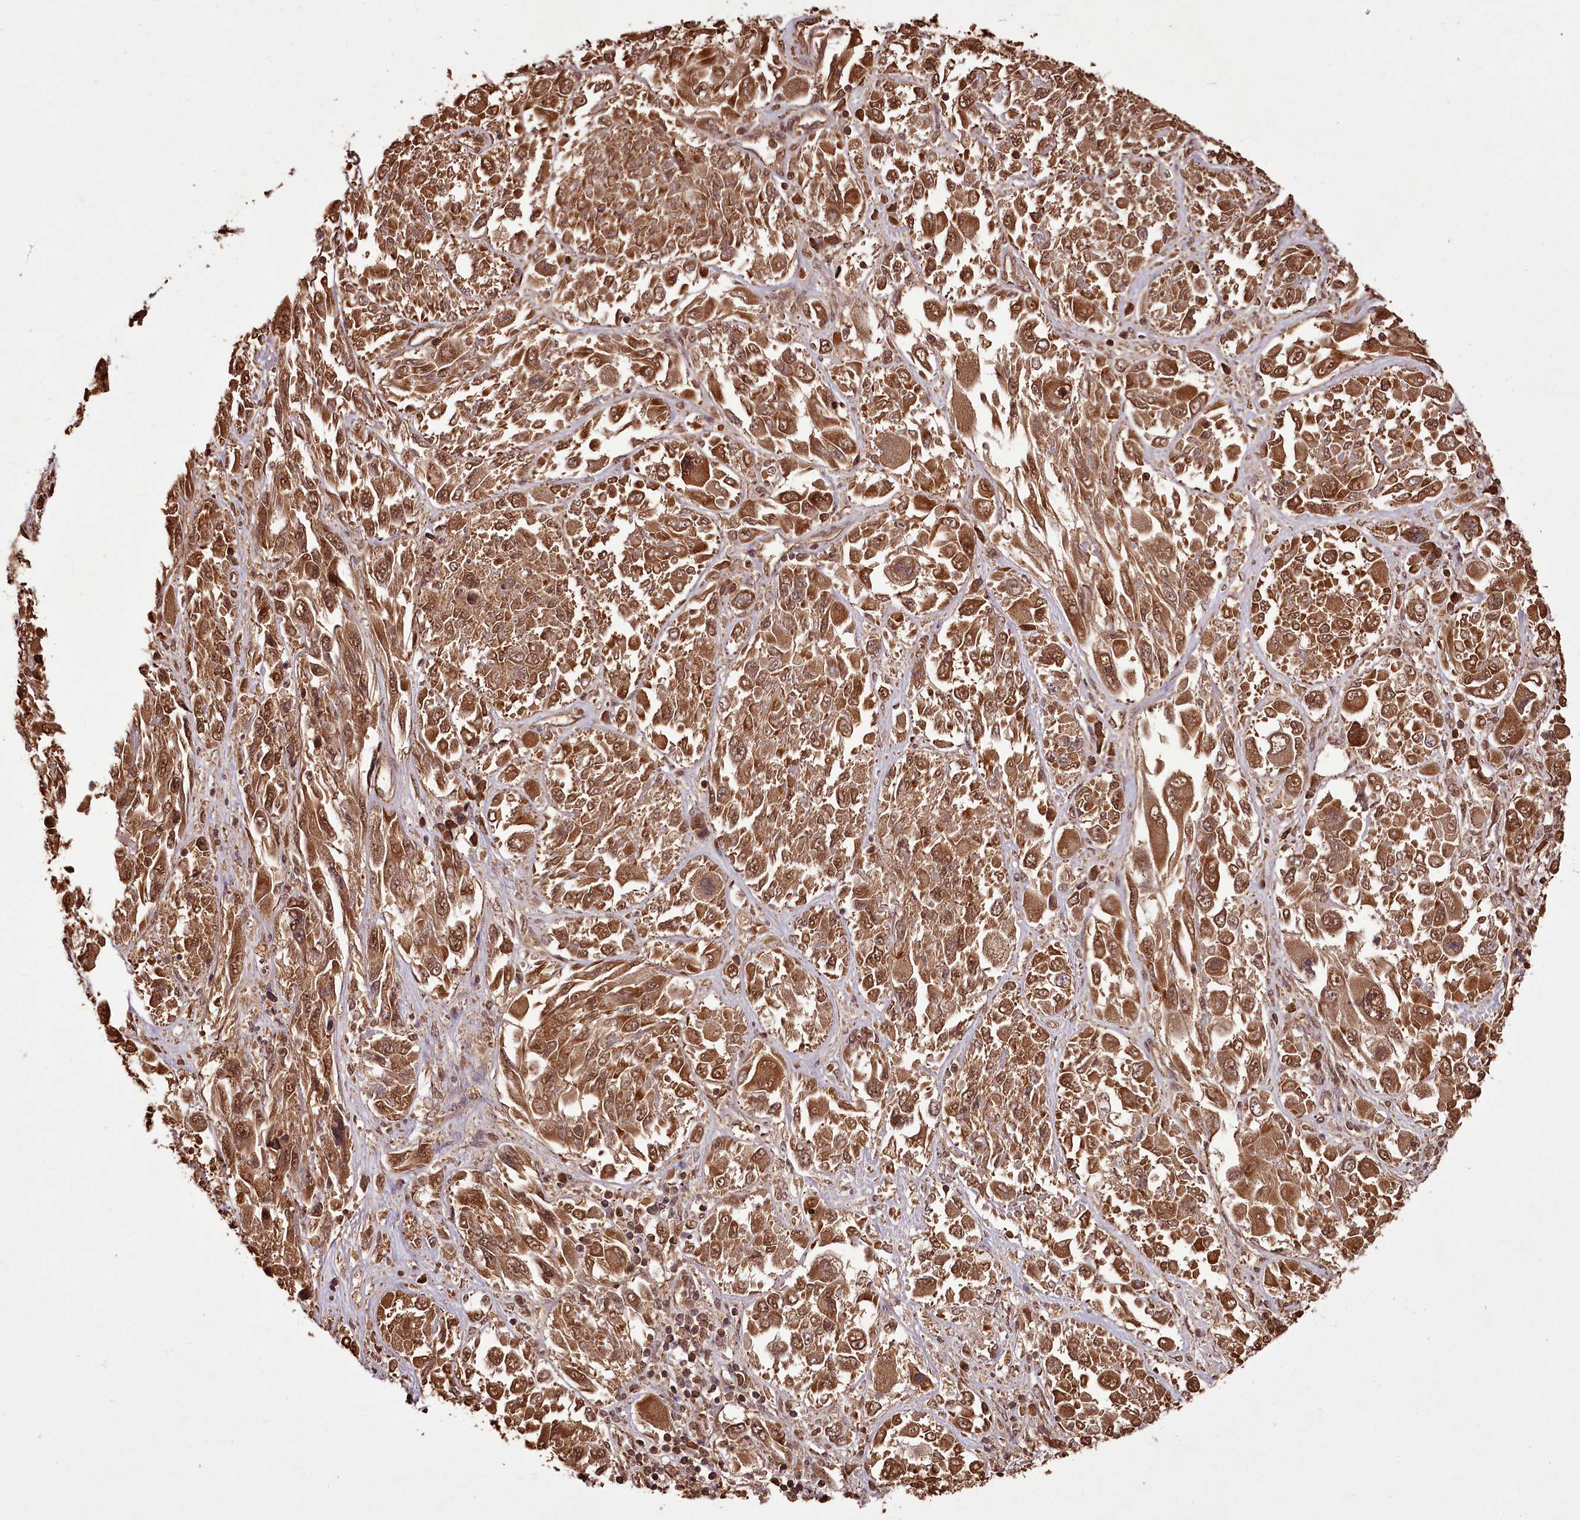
{"staining": {"intensity": "moderate", "quantity": ">75%", "location": "cytoplasmic/membranous,nuclear"}, "tissue": "melanoma", "cell_type": "Tumor cells", "image_type": "cancer", "snomed": [{"axis": "morphology", "description": "Malignant melanoma, NOS"}, {"axis": "topography", "description": "Skin"}], "caption": "Protein staining of melanoma tissue displays moderate cytoplasmic/membranous and nuclear staining in approximately >75% of tumor cells.", "gene": "NPRL2", "patient": {"sex": "female", "age": 91}}